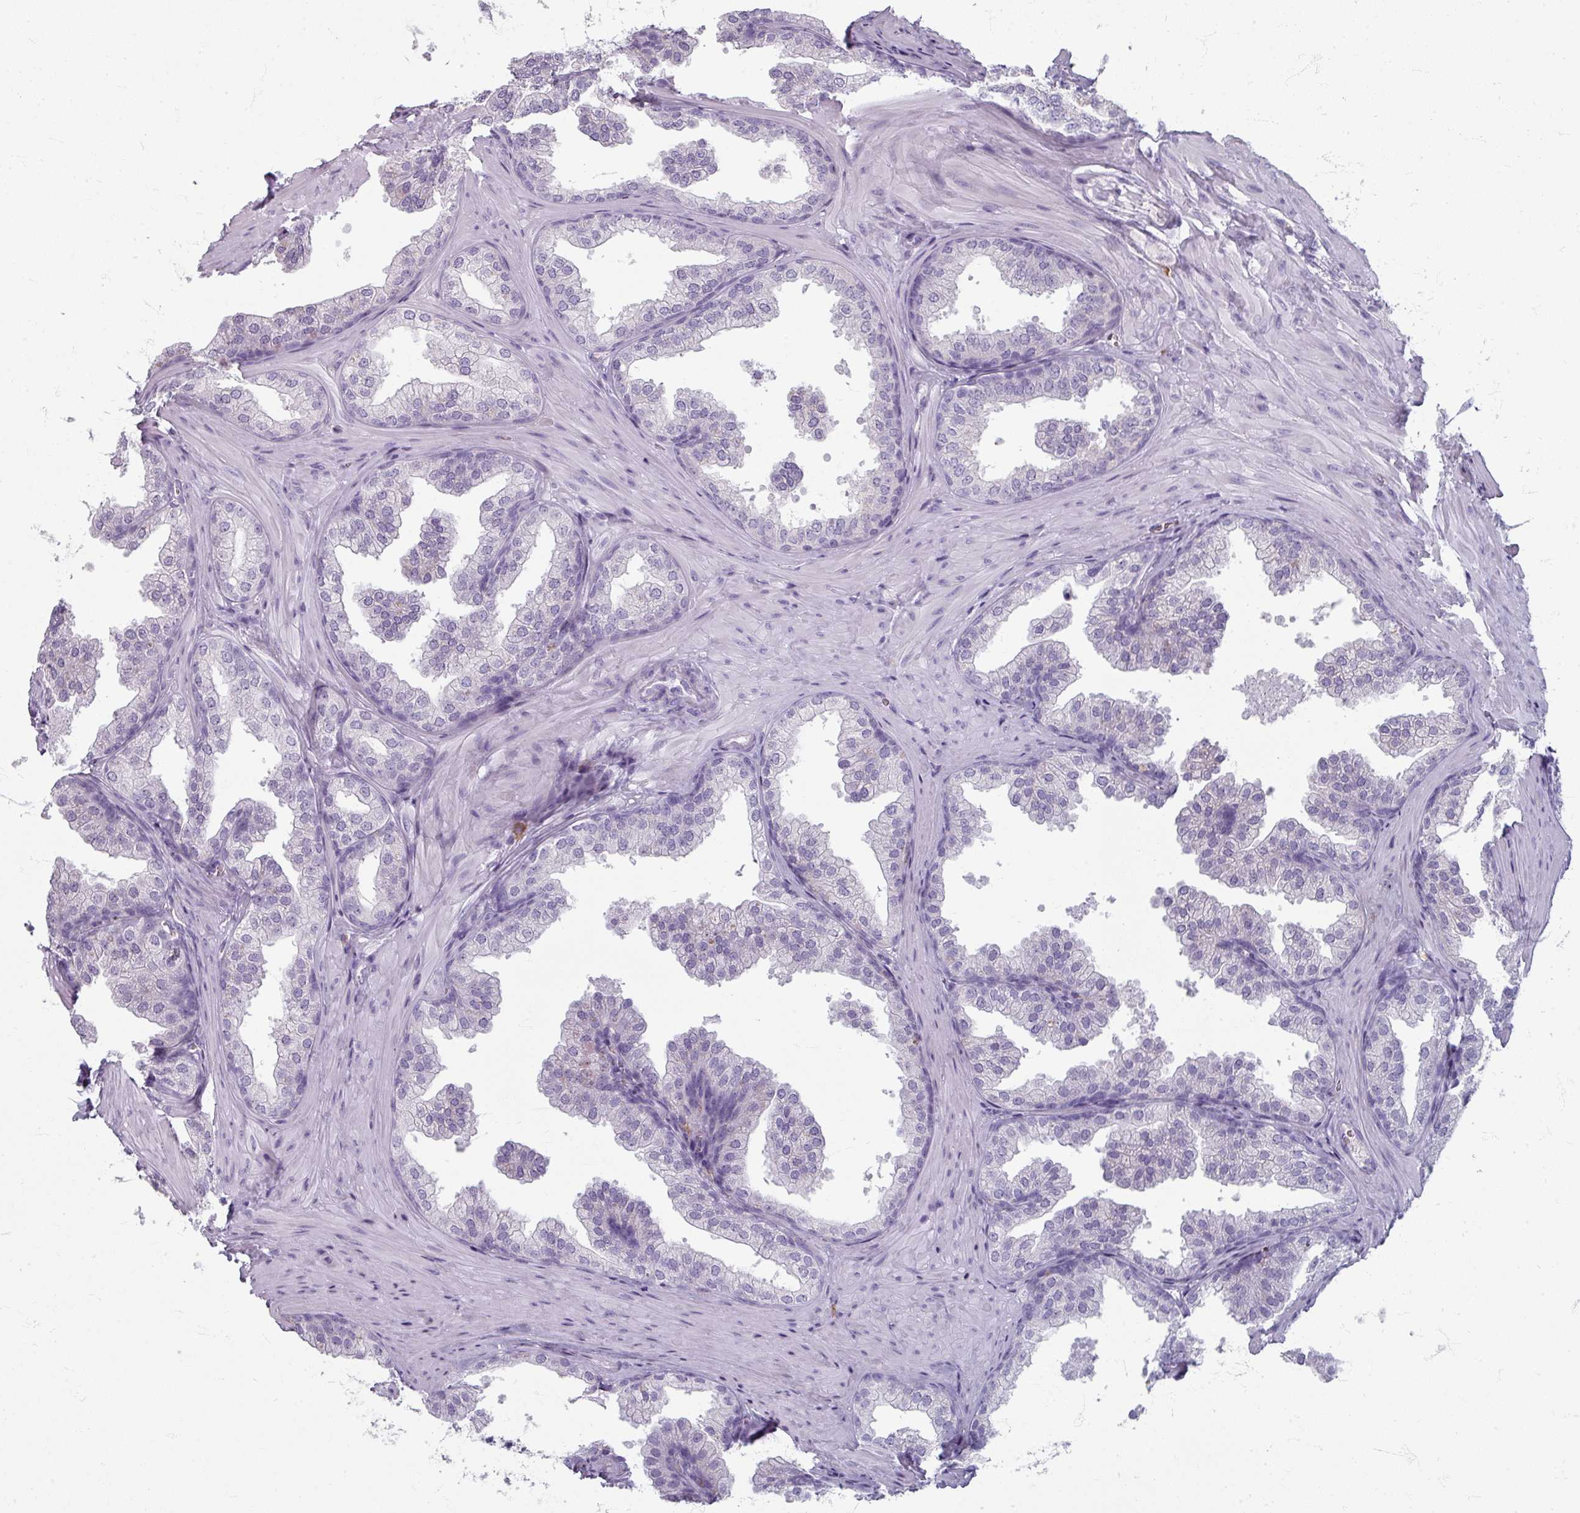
{"staining": {"intensity": "negative", "quantity": "none", "location": "none"}, "tissue": "prostate", "cell_type": "Glandular cells", "image_type": "normal", "snomed": [{"axis": "morphology", "description": "Normal tissue, NOS"}, {"axis": "topography", "description": "Prostate"}], "caption": "Immunohistochemistry (IHC) photomicrograph of normal prostate stained for a protein (brown), which shows no staining in glandular cells.", "gene": "ZNF878", "patient": {"sex": "male", "age": 37}}